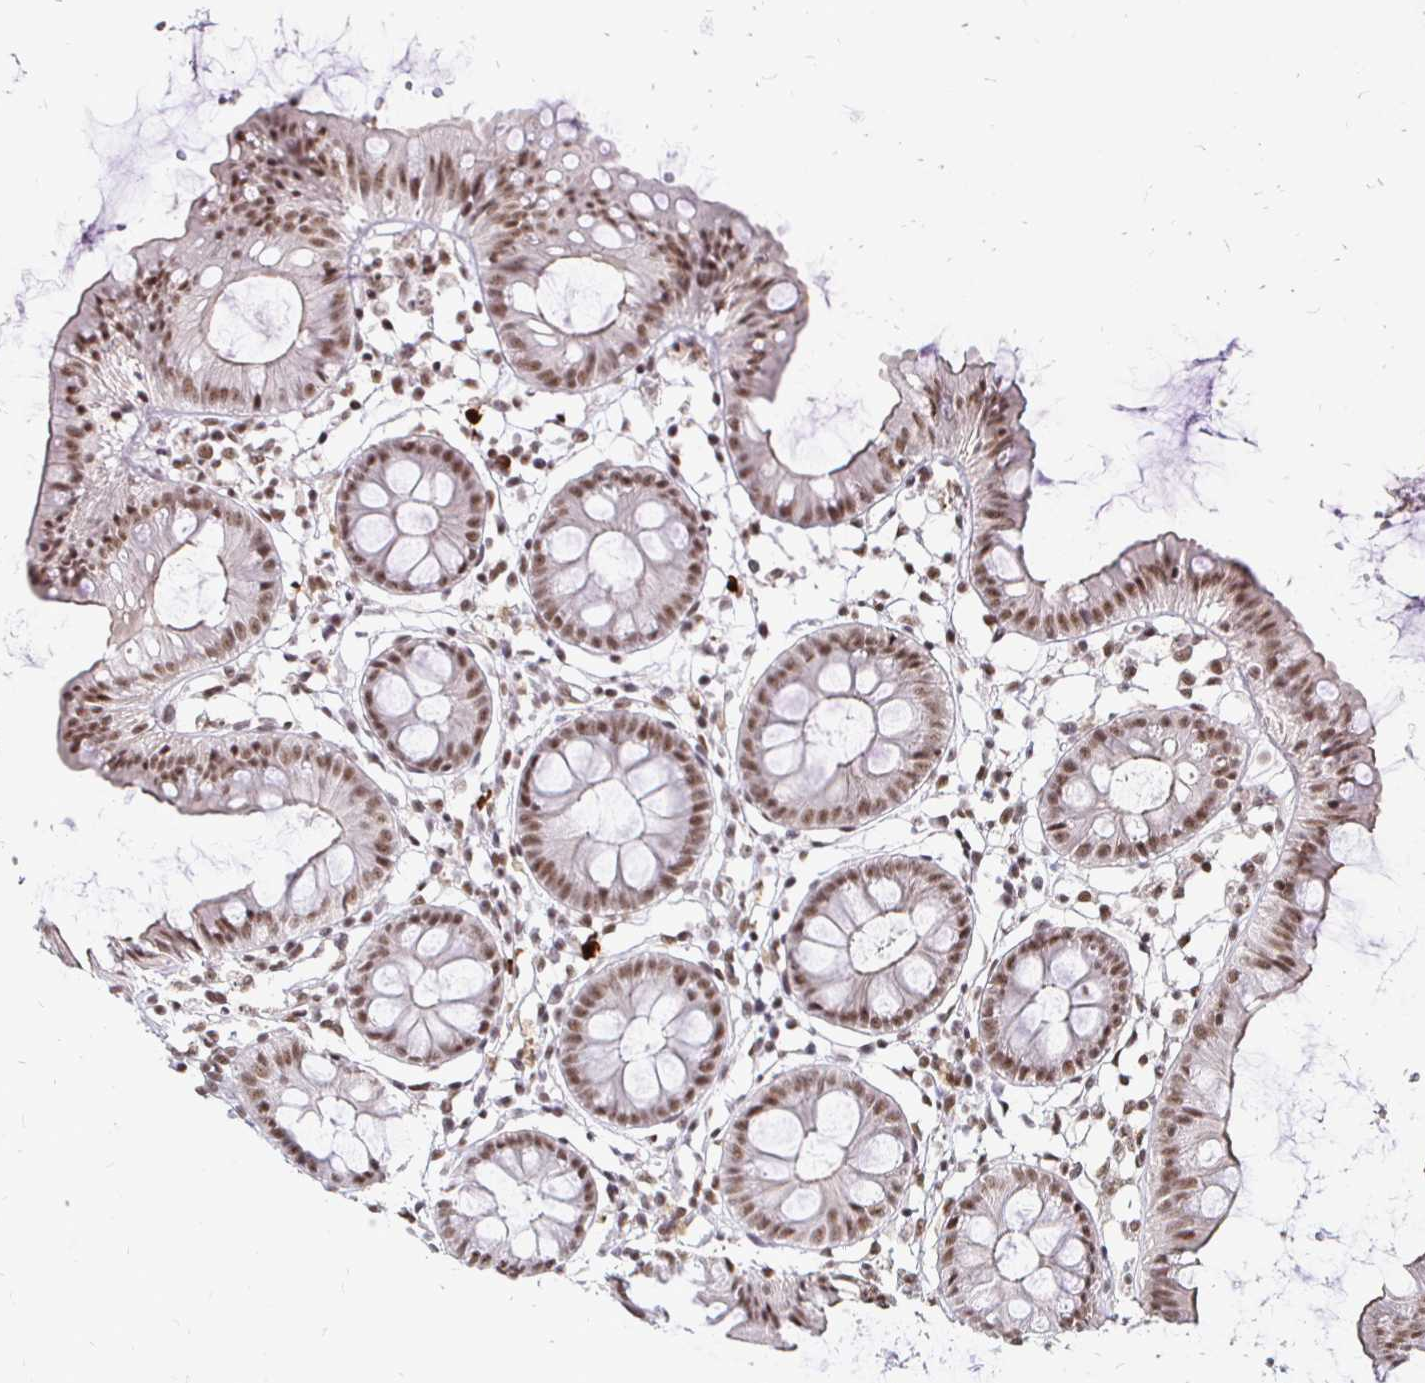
{"staining": {"intensity": "weak", "quantity": ">75%", "location": "nuclear"}, "tissue": "colon", "cell_type": "Endothelial cells", "image_type": "normal", "snomed": [{"axis": "morphology", "description": "Normal tissue, NOS"}, {"axis": "topography", "description": "Colon"}], "caption": "Immunohistochemical staining of unremarkable human colon demonstrates >75% levels of weak nuclear protein expression in approximately >75% of endothelial cells.", "gene": "SIN3A", "patient": {"sex": "female", "age": 84}}